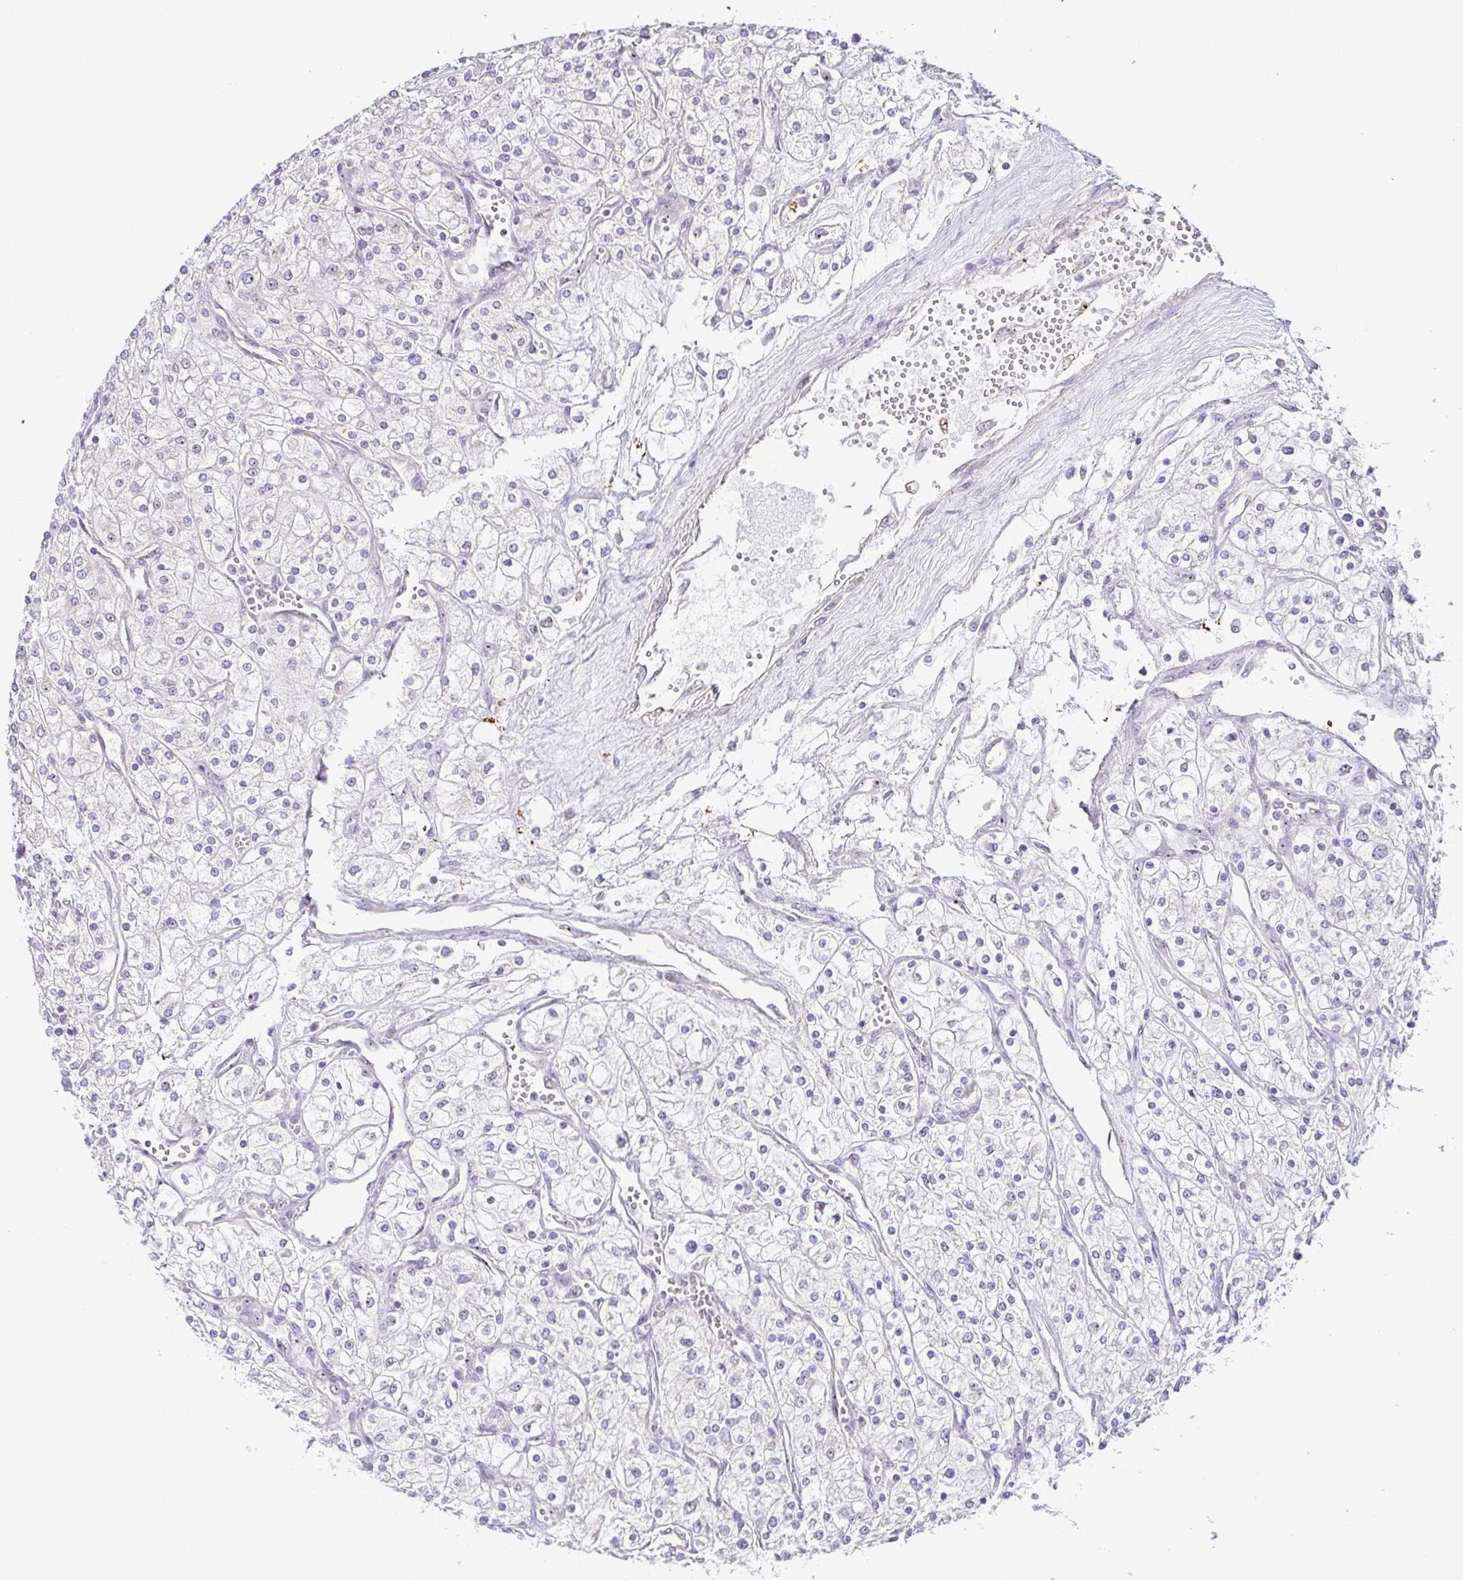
{"staining": {"intensity": "negative", "quantity": "none", "location": "none"}, "tissue": "renal cancer", "cell_type": "Tumor cells", "image_type": "cancer", "snomed": [{"axis": "morphology", "description": "Adenocarcinoma, NOS"}, {"axis": "topography", "description": "Kidney"}], "caption": "Renal cancer (adenocarcinoma) was stained to show a protein in brown. There is no significant expression in tumor cells.", "gene": "RSL24D1", "patient": {"sex": "male", "age": 80}}